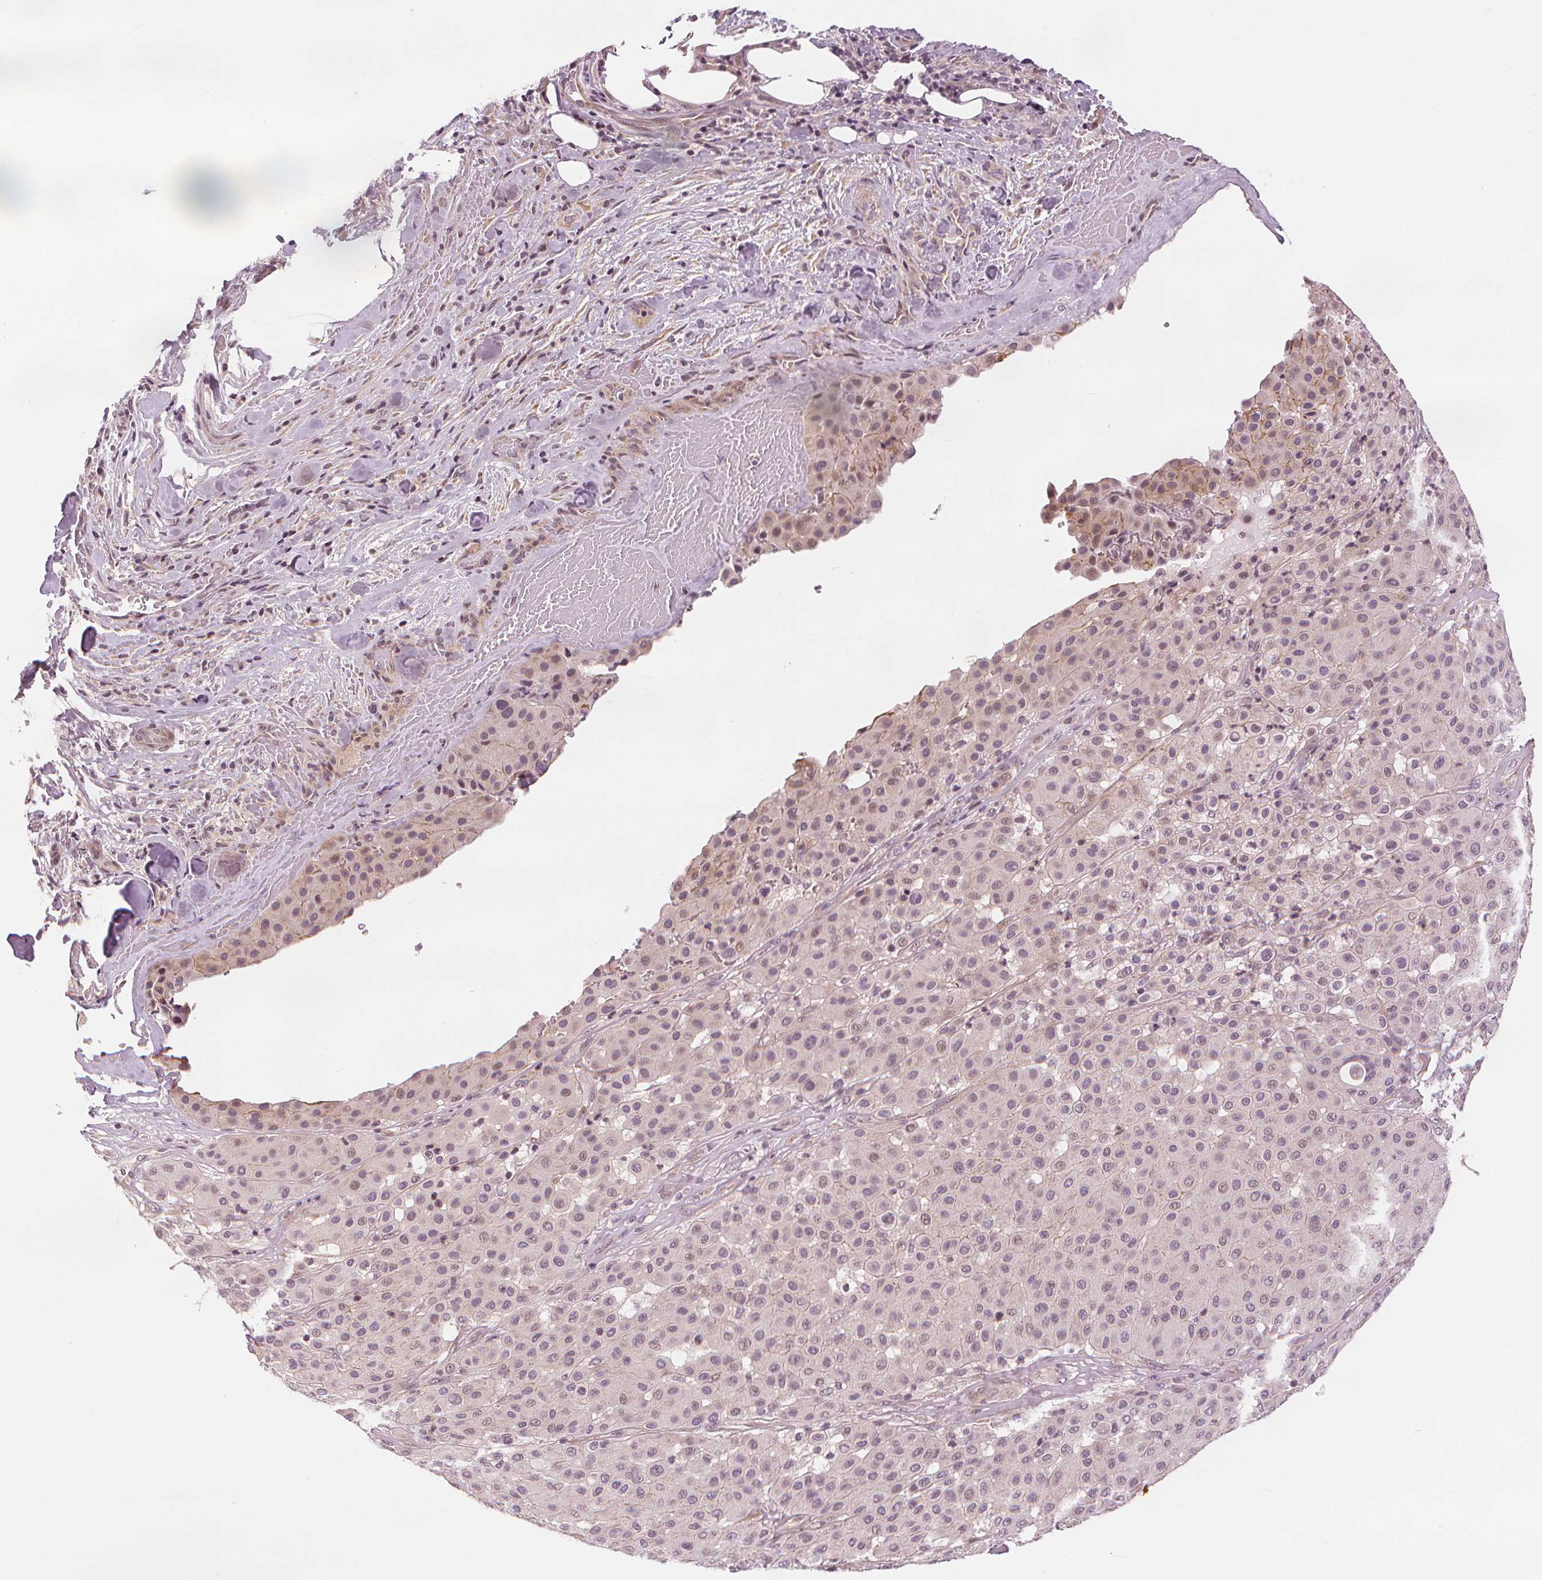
{"staining": {"intensity": "weak", "quantity": "25%-75%", "location": "nuclear"}, "tissue": "melanoma", "cell_type": "Tumor cells", "image_type": "cancer", "snomed": [{"axis": "morphology", "description": "Malignant melanoma, Metastatic site"}, {"axis": "topography", "description": "Smooth muscle"}], "caption": "Weak nuclear expression for a protein is identified in approximately 25%-75% of tumor cells of melanoma using IHC.", "gene": "SLC34A1", "patient": {"sex": "male", "age": 41}}